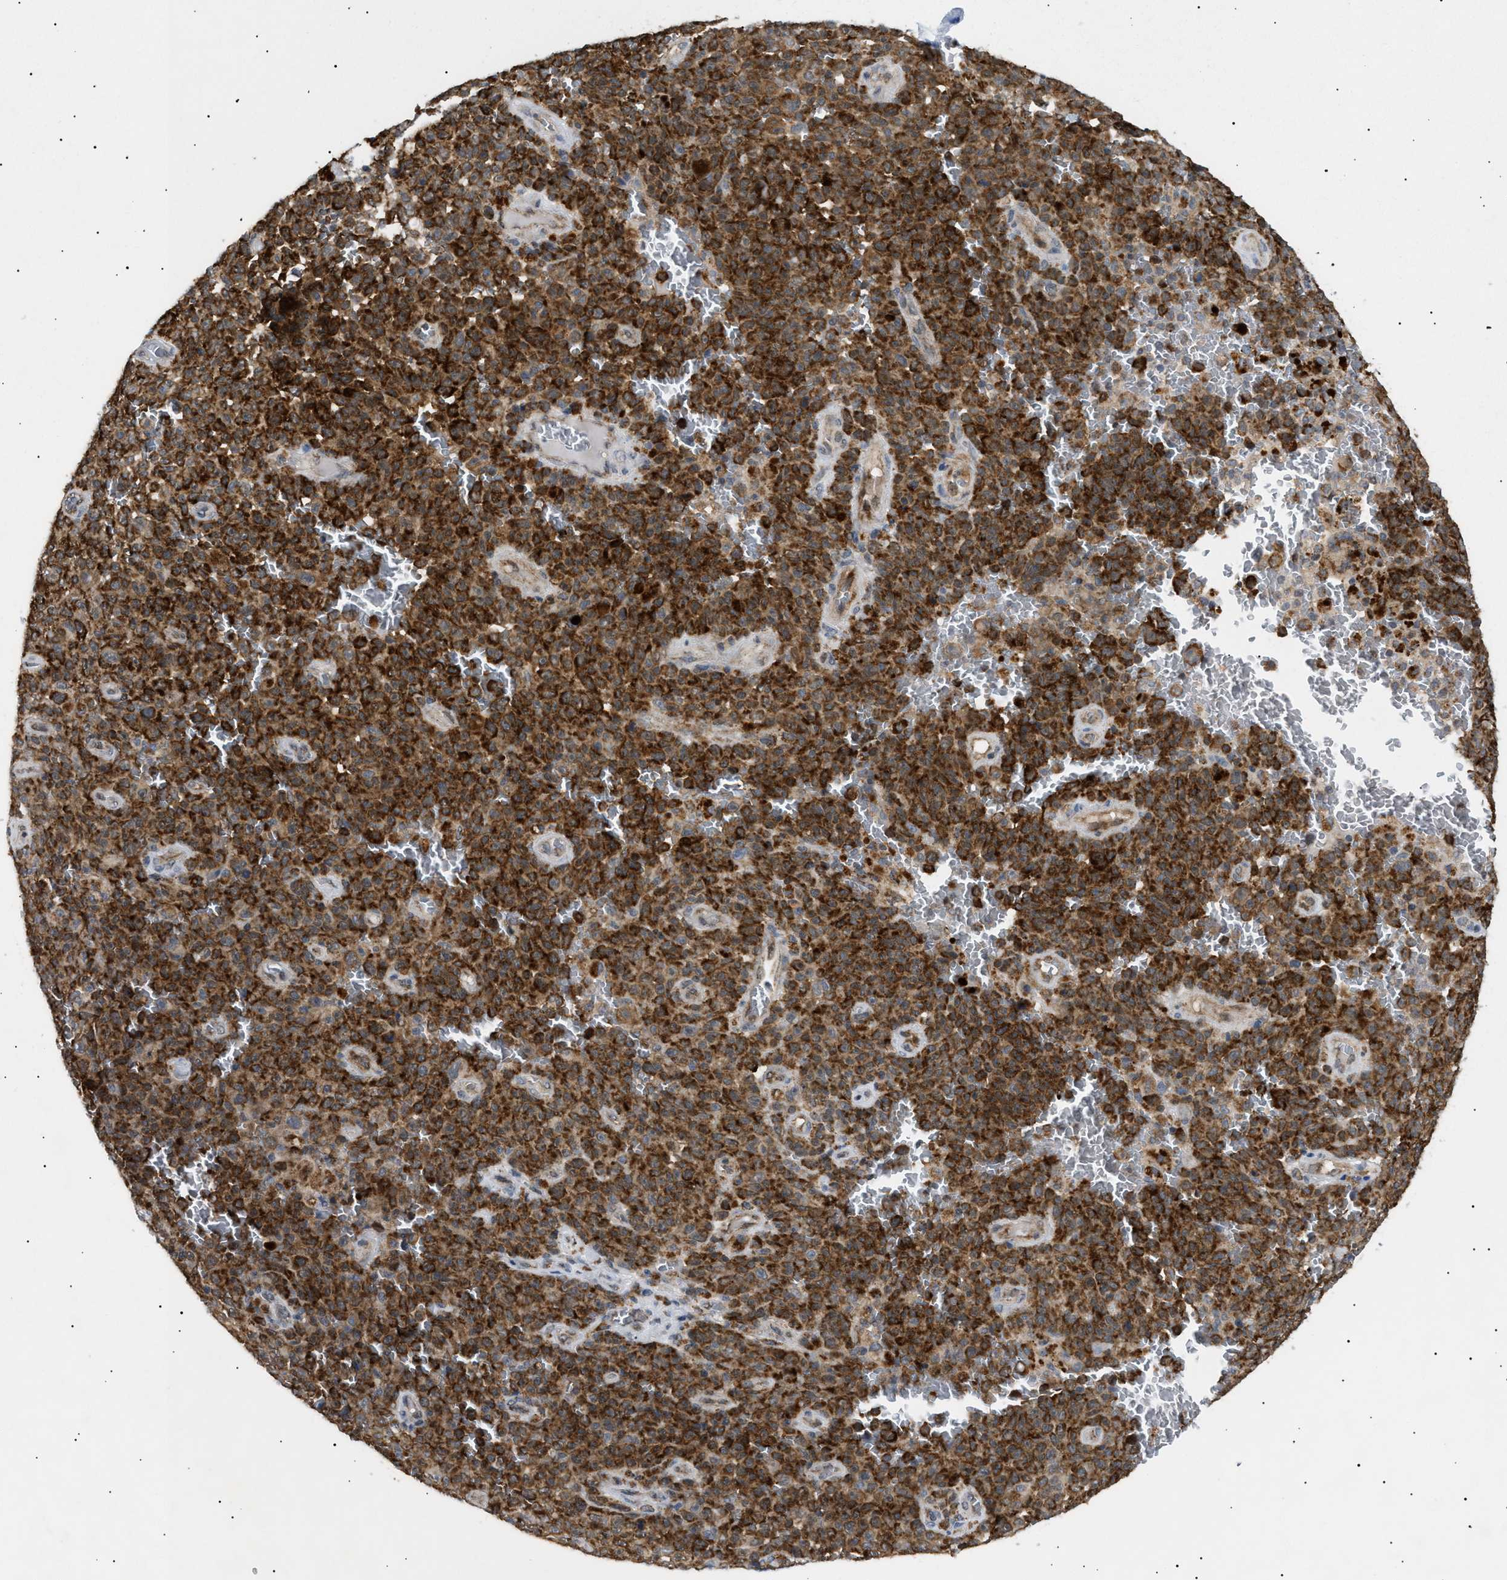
{"staining": {"intensity": "strong", "quantity": ">75%", "location": "cytoplasmic/membranous"}, "tissue": "melanoma", "cell_type": "Tumor cells", "image_type": "cancer", "snomed": [{"axis": "morphology", "description": "Malignant melanoma, NOS"}, {"axis": "topography", "description": "Skin"}], "caption": "Melanoma tissue reveals strong cytoplasmic/membranous positivity in about >75% of tumor cells", "gene": "SIRT5", "patient": {"sex": "female", "age": 82}}